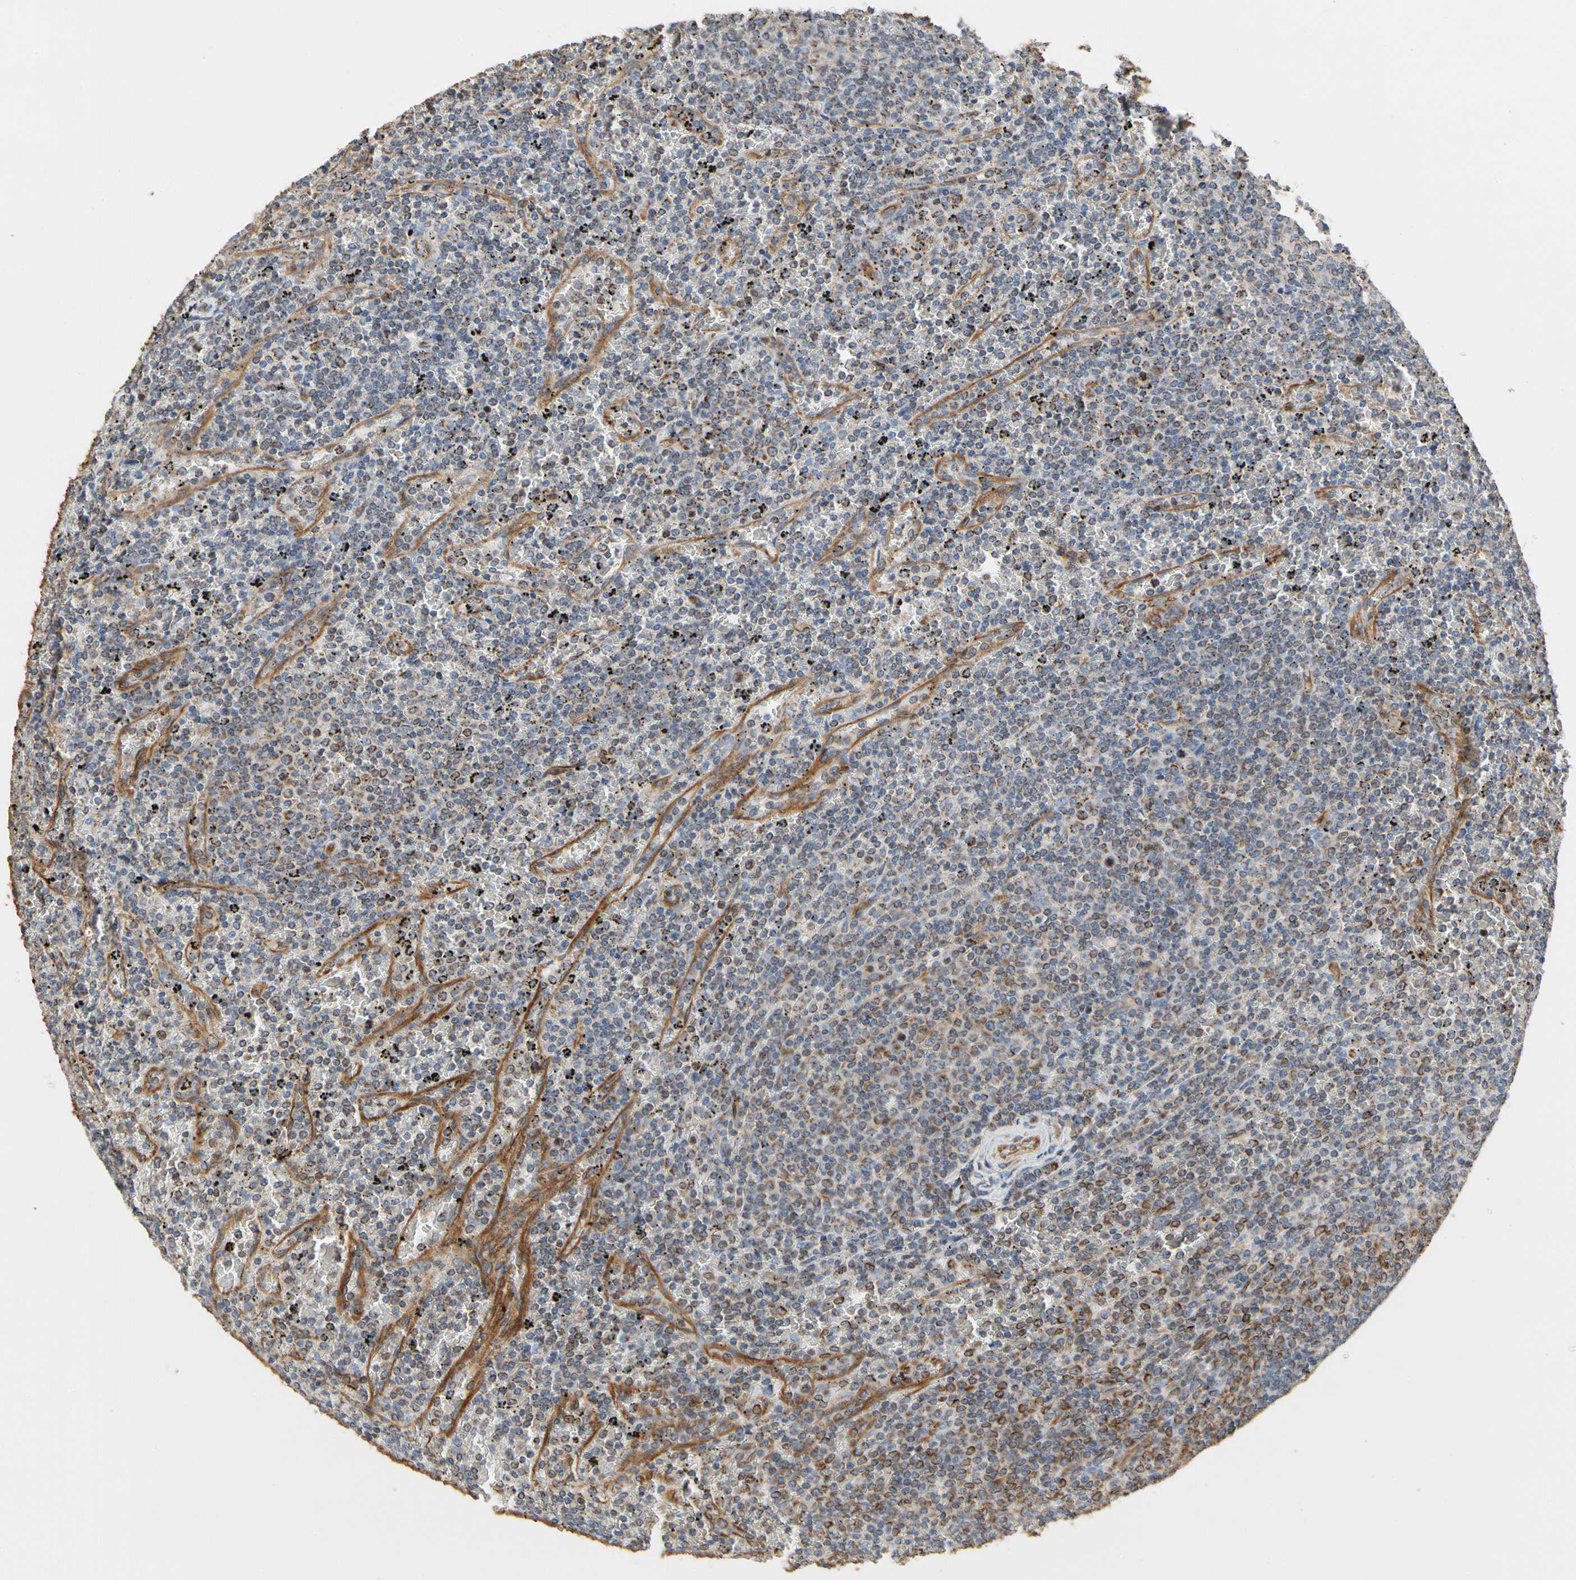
{"staining": {"intensity": "weak", "quantity": "<25%", "location": "cytoplasmic/membranous"}, "tissue": "lymphoma", "cell_type": "Tumor cells", "image_type": "cancer", "snomed": [{"axis": "morphology", "description": "Malignant lymphoma, non-Hodgkin's type, Low grade"}, {"axis": "topography", "description": "Spleen"}], "caption": "Immunohistochemical staining of malignant lymphoma, non-Hodgkin's type (low-grade) shows no significant expression in tumor cells.", "gene": "TUBA1A", "patient": {"sex": "female", "age": 77}}